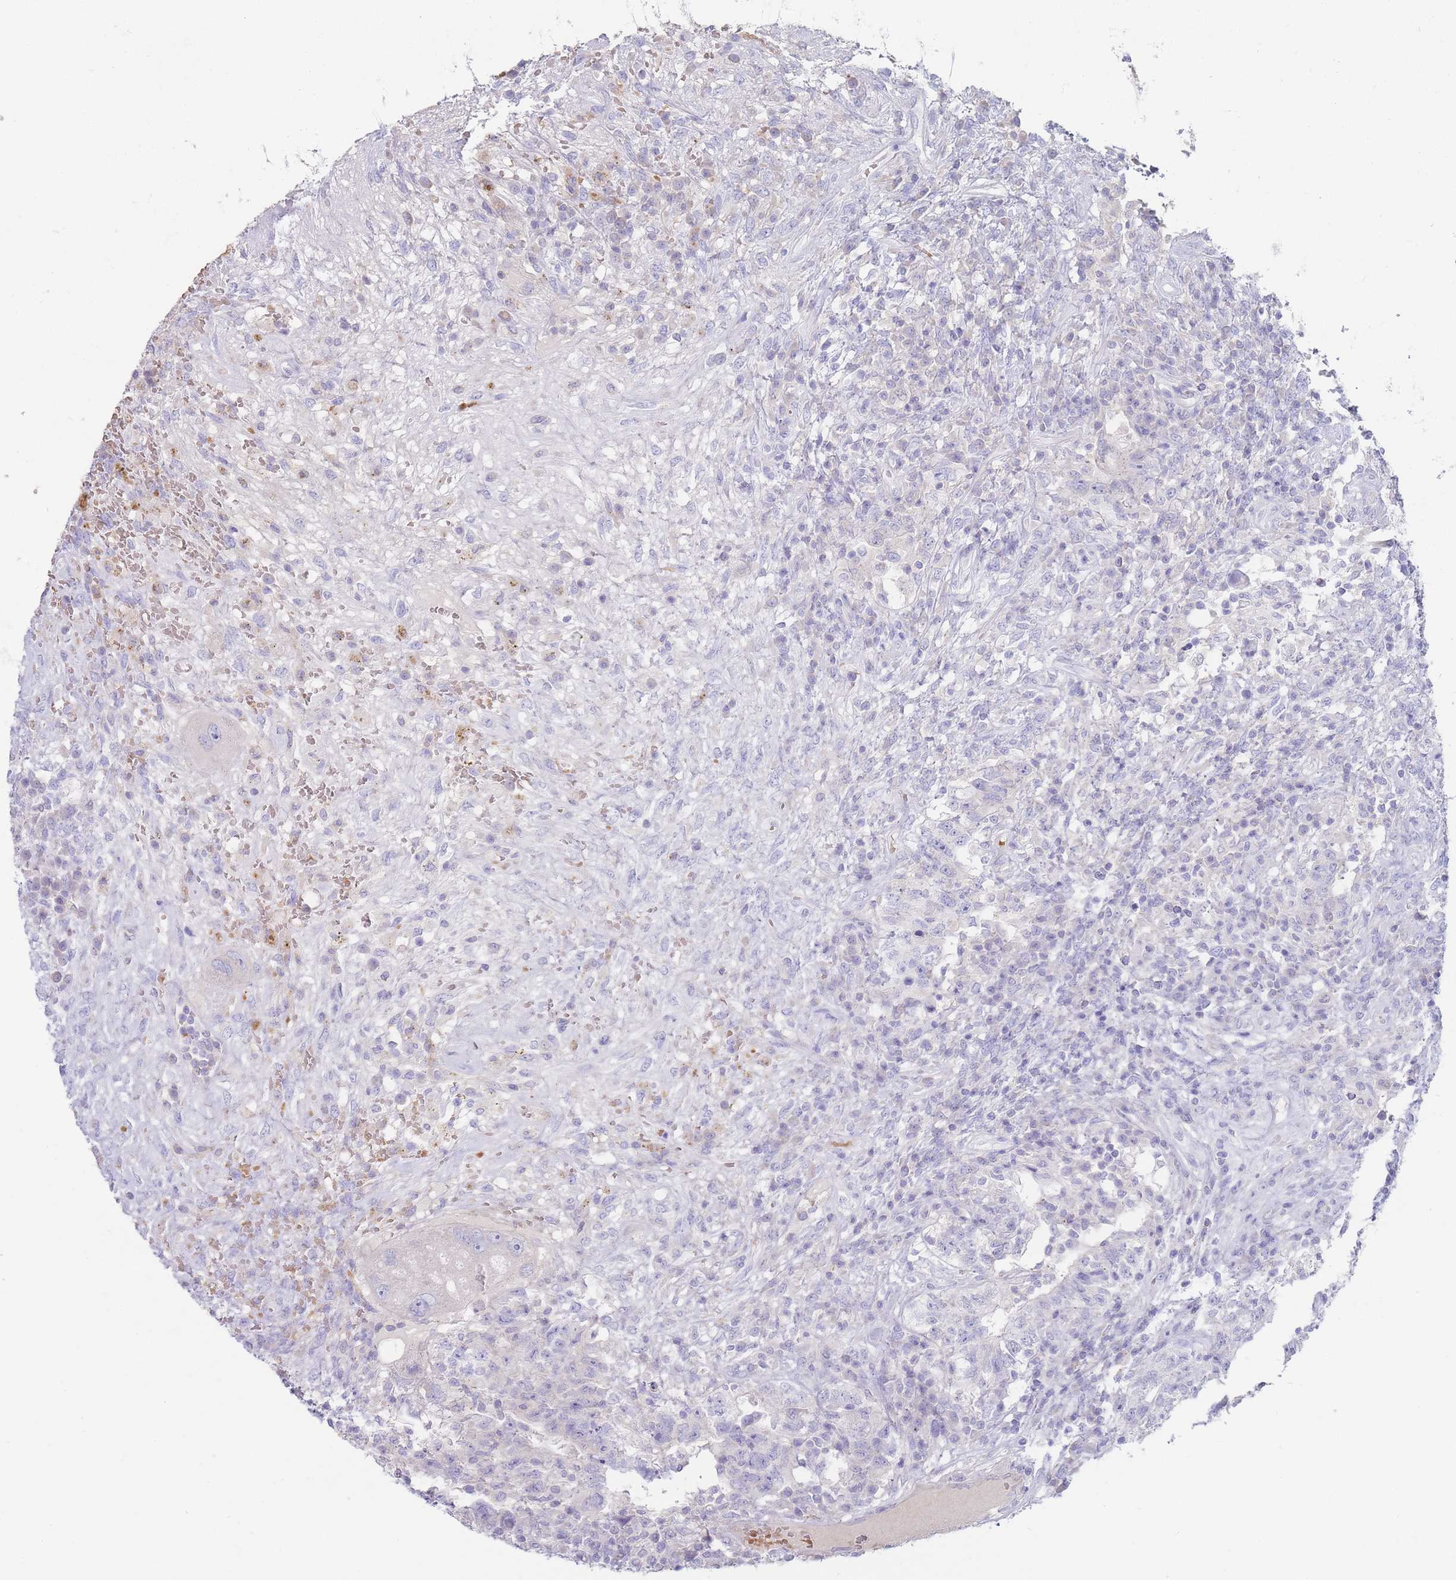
{"staining": {"intensity": "negative", "quantity": "none", "location": "none"}, "tissue": "testis cancer", "cell_type": "Tumor cells", "image_type": "cancer", "snomed": [{"axis": "morphology", "description": "Carcinoma, Embryonal, NOS"}, {"axis": "topography", "description": "Testis"}], "caption": "IHC histopathology image of testis cancer (embryonal carcinoma) stained for a protein (brown), which exhibits no positivity in tumor cells. (IHC, brightfield microscopy, high magnification).", "gene": "HBG2", "patient": {"sex": "male", "age": 26}}